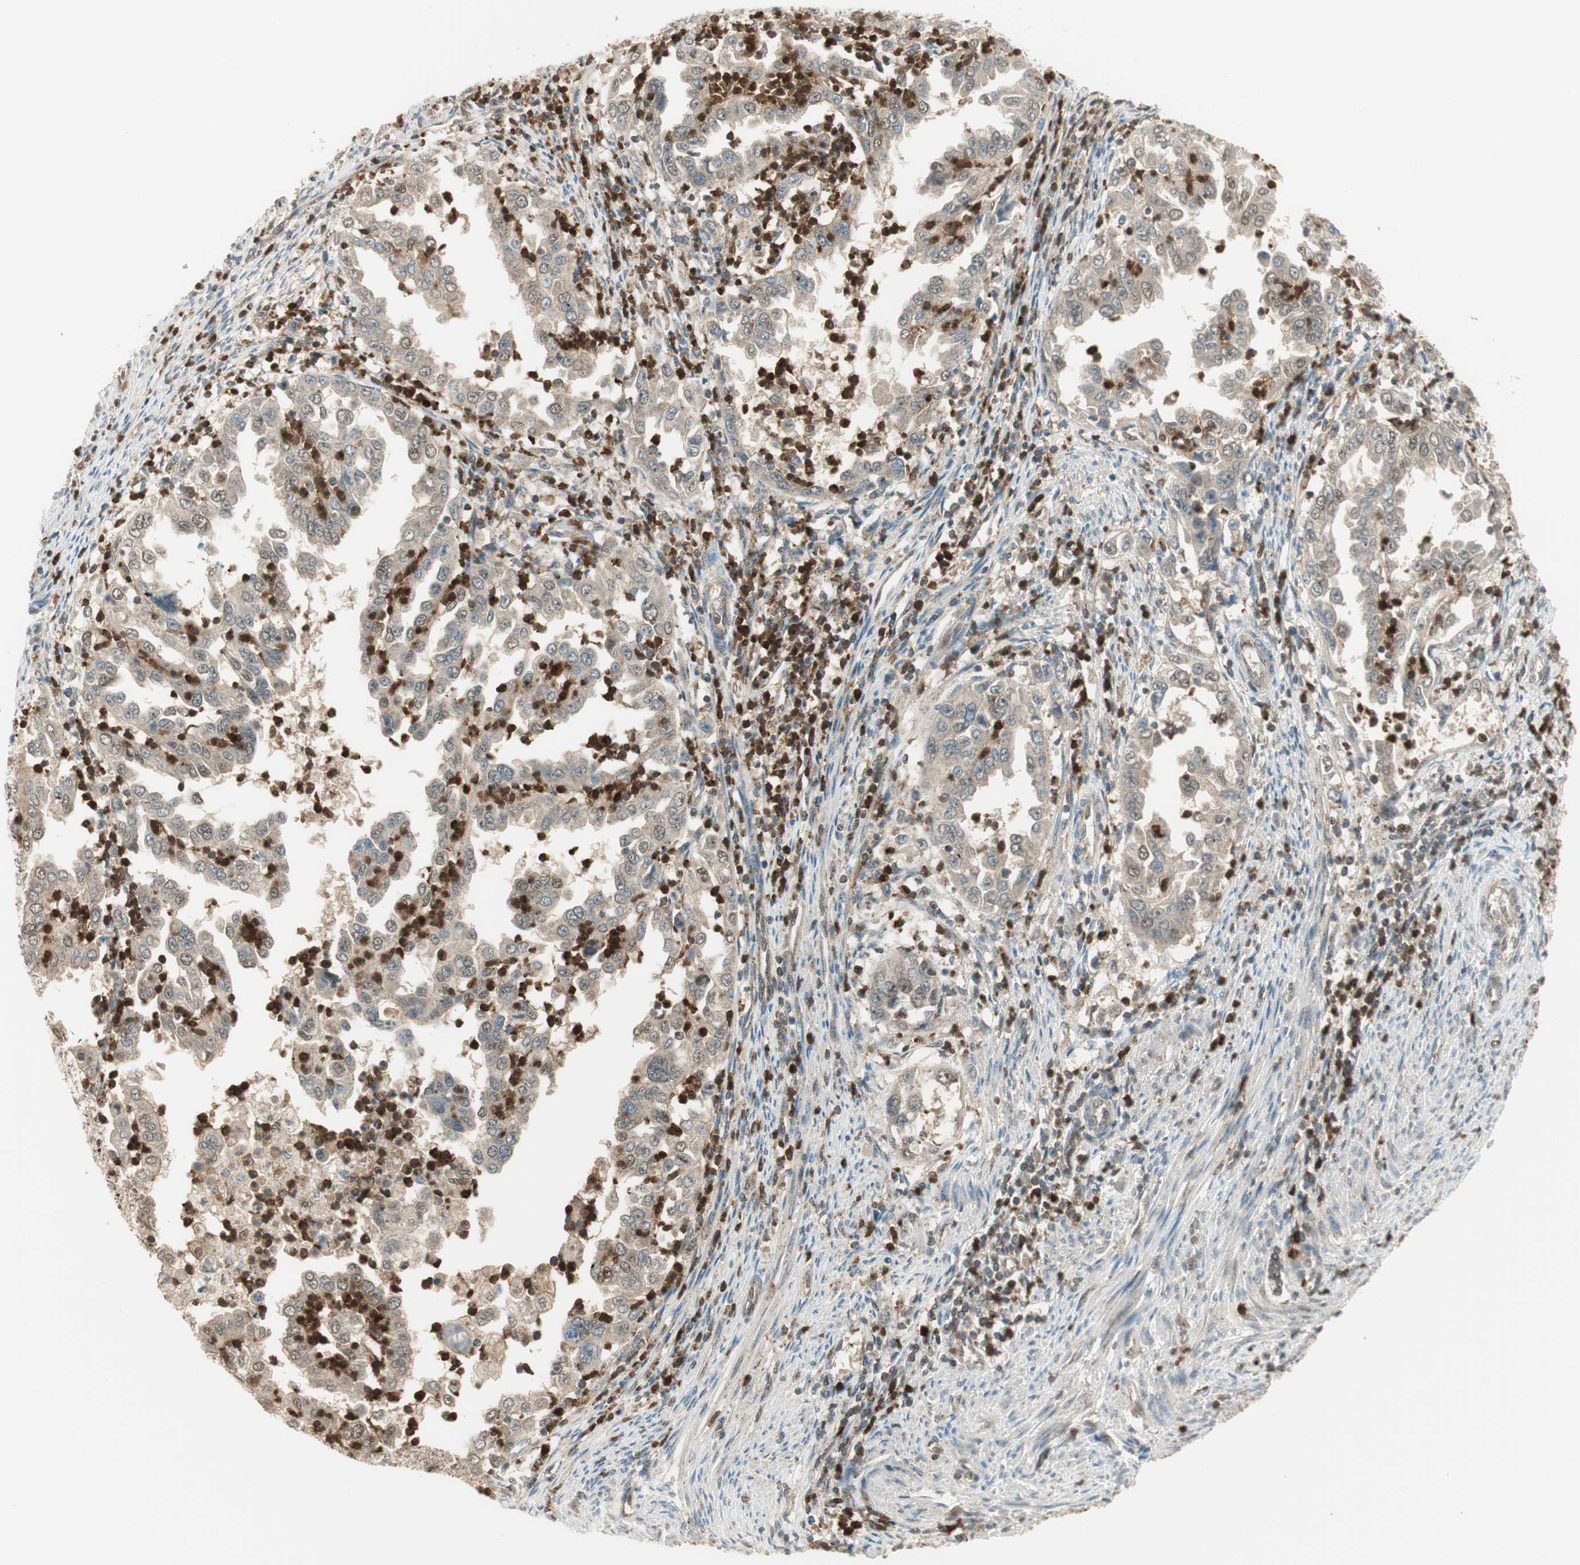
{"staining": {"intensity": "weak", "quantity": "25%-75%", "location": "cytoplasmic/membranous,nuclear"}, "tissue": "endometrial cancer", "cell_type": "Tumor cells", "image_type": "cancer", "snomed": [{"axis": "morphology", "description": "Adenocarcinoma, NOS"}, {"axis": "topography", "description": "Endometrium"}], "caption": "Approximately 25%-75% of tumor cells in adenocarcinoma (endometrial) show weak cytoplasmic/membranous and nuclear protein expression as visualized by brown immunohistochemical staining.", "gene": "LTA4H", "patient": {"sex": "female", "age": 85}}